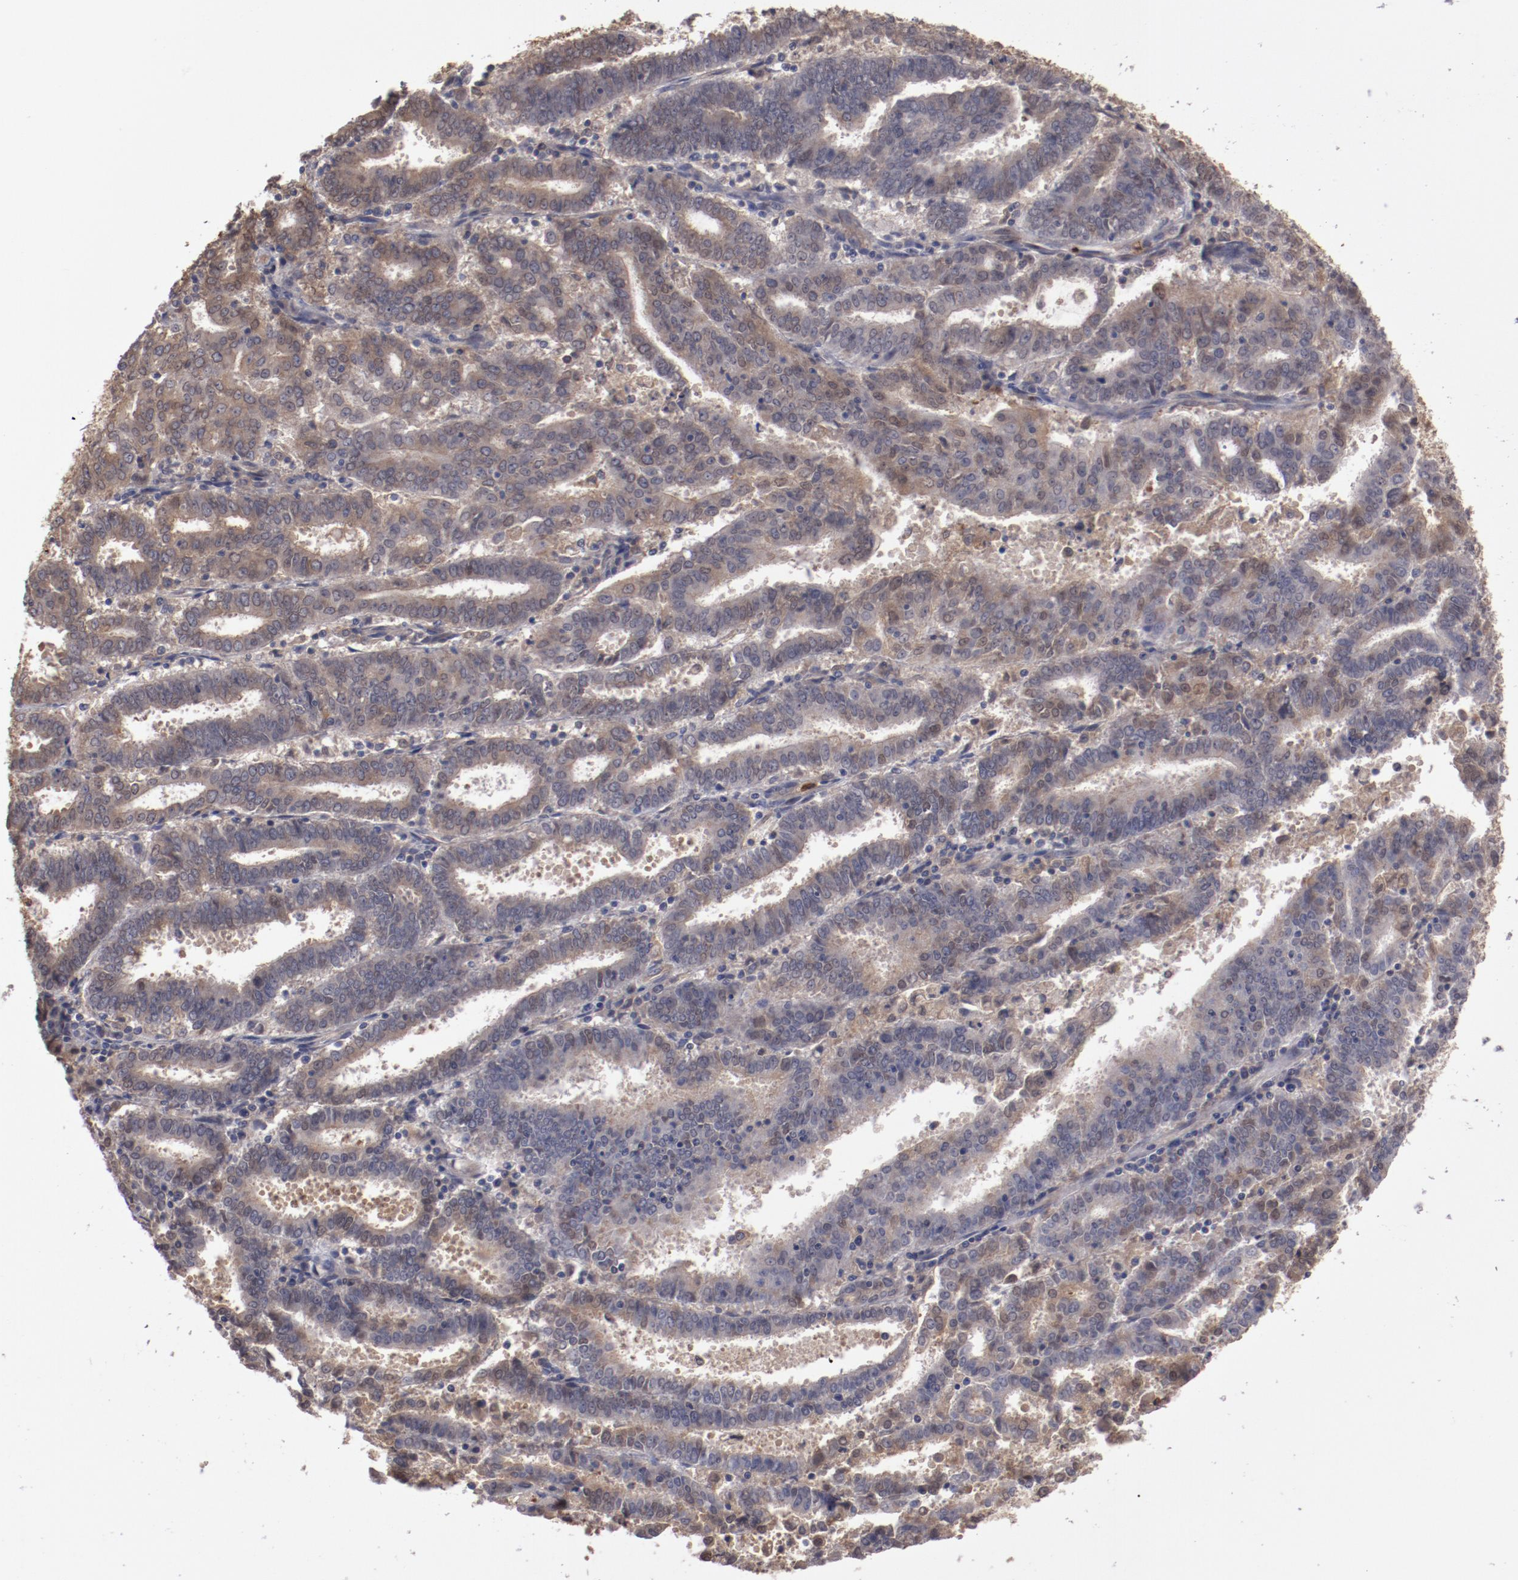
{"staining": {"intensity": "weak", "quantity": ">75%", "location": "cytoplasmic/membranous"}, "tissue": "endometrial cancer", "cell_type": "Tumor cells", "image_type": "cancer", "snomed": [{"axis": "morphology", "description": "Adenocarcinoma, NOS"}, {"axis": "topography", "description": "Uterus"}], "caption": "Immunohistochemistry (IHC) (DAB (3,3'-diaminobenzidine)) staining of human endometrial cancer demonstrates weak cytoplasmic/membranous protein expression in about >75% of tumor cells.", "gene": "SERPINA7", "patient": {"sex": "female", "age": 83}}